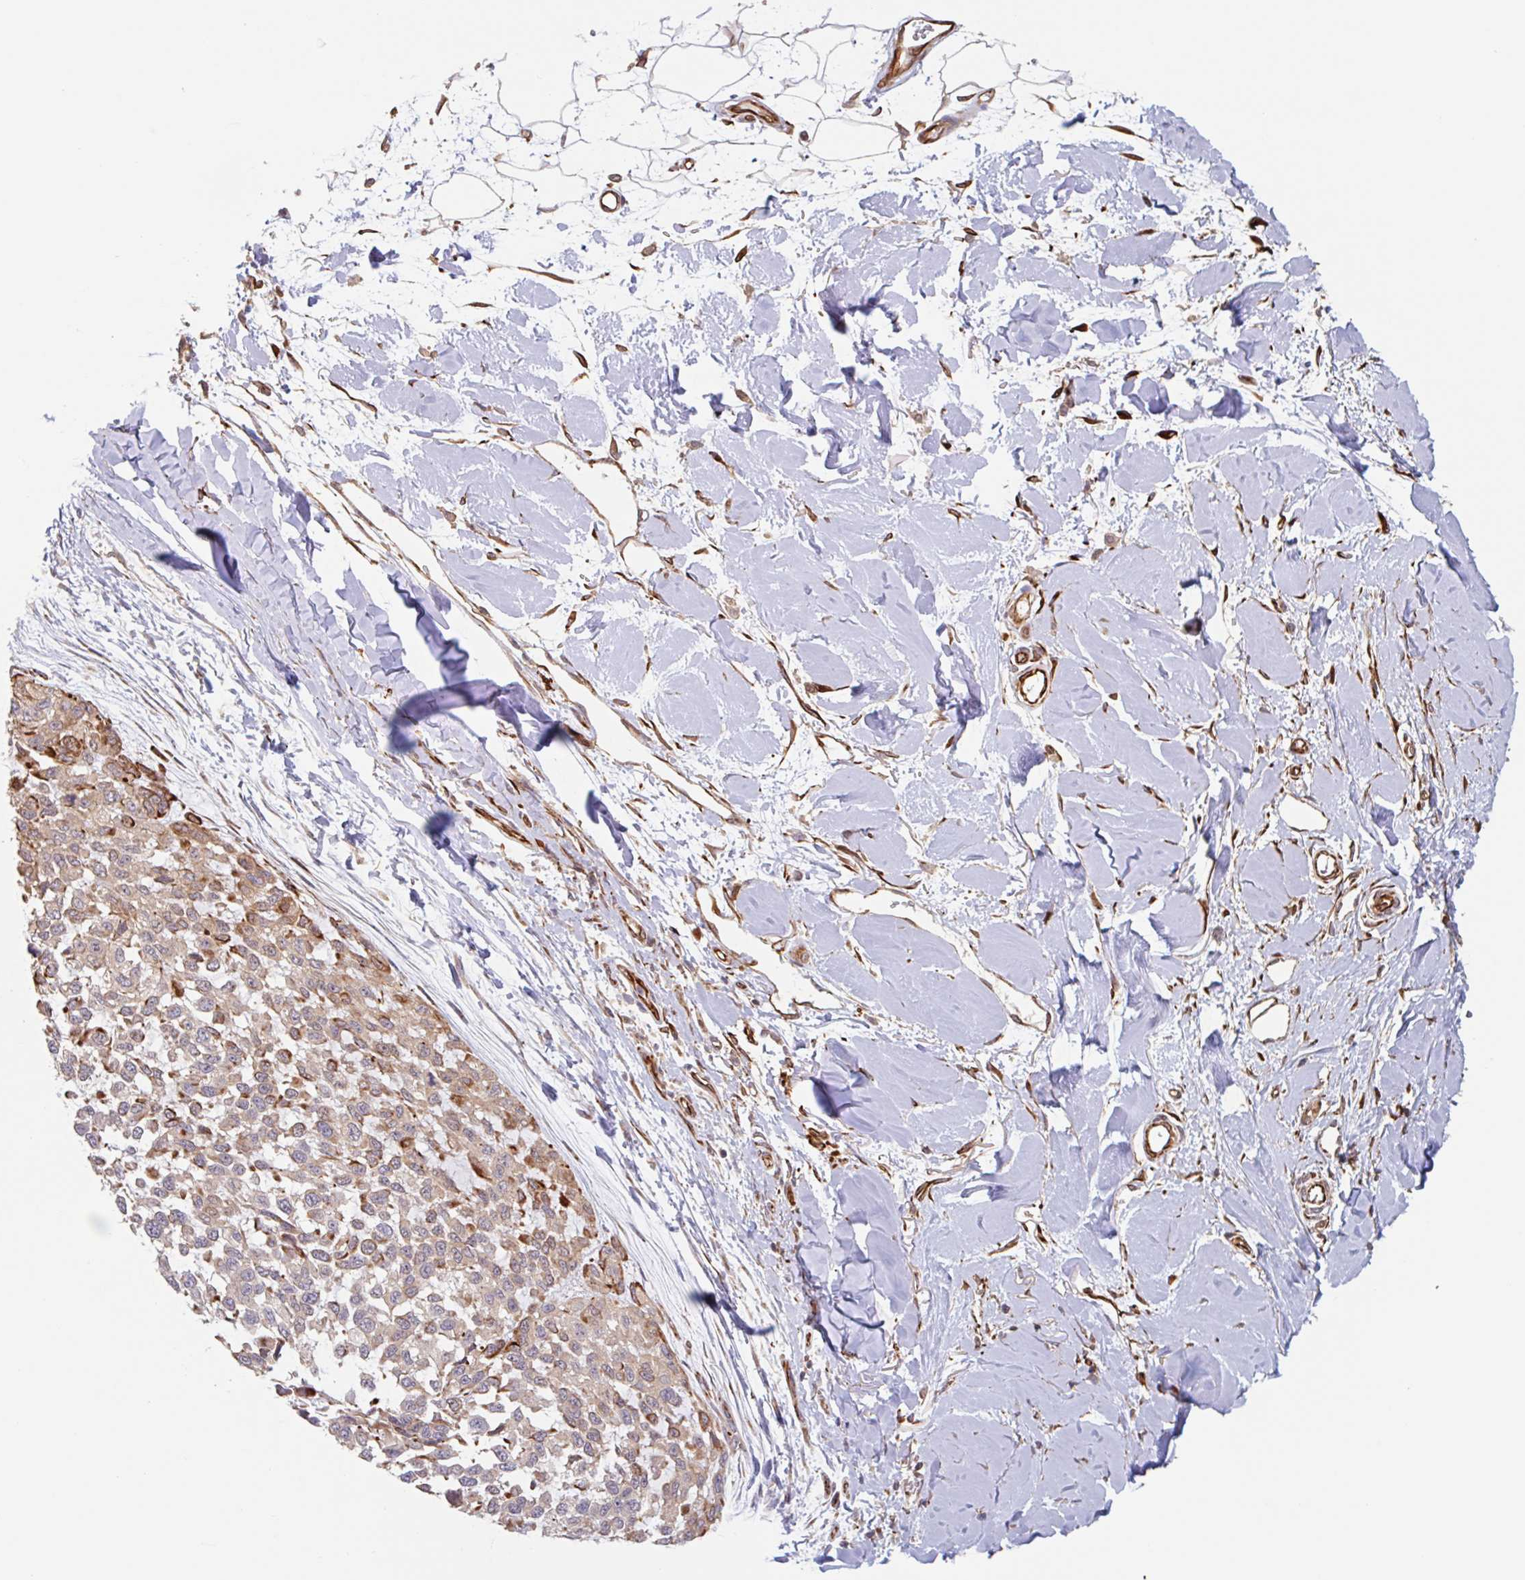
{"staining": {"intensity": "moderate", "quantity": "<25%", "location": "cytoplasmic/membranous"}, "tissue": "melanoma", "cell_type": "Tumor cells", "image_type": "cancer", "snomed": [{"axis": "morphology", "description": "Malignant melanoma, NOS"}, {"axis": "topography", "description": "Skin"}], "caption": "Immunohistochemical staining of human malignant melanoma displays low levels of moderate cytoplasmic/membranous positivity in approximately <25% of tumor cells.", "gene": "NUB1", "patient": {"sex": "male", "age": 62}}